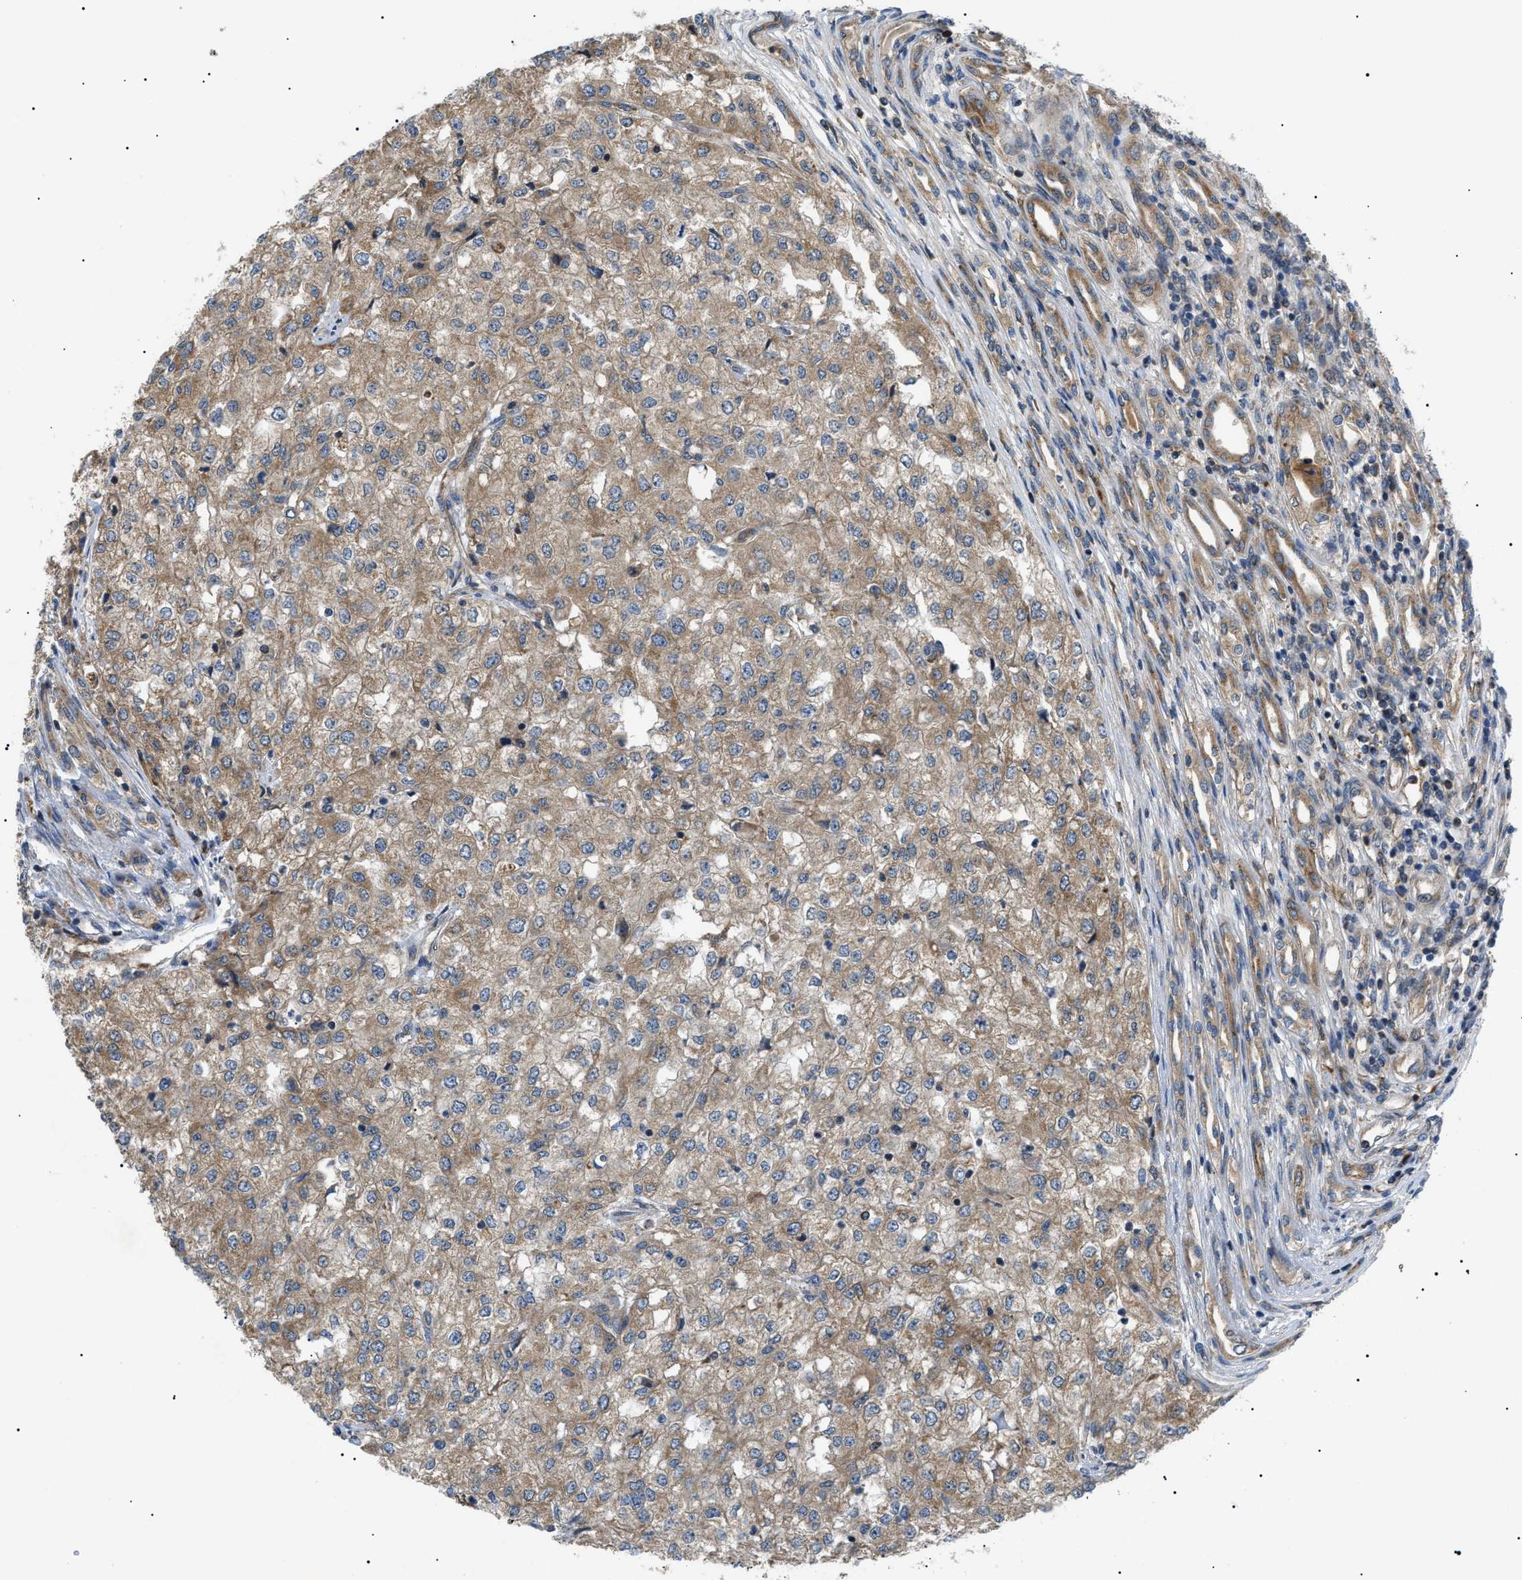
{"staining": {"intensity": "moderate", "quantity": "25%-75%", "location": "cytoplasmic/membranous"}, "tissue": "renal cancer", "cell_type": "Tumor cells", "image_type": "cancer", "snomed": [{"axis": "morphology", "description": "Adenocarcinoma, NOS"}, {"axis": "topography", "description": "Kidney"}], "caption": "There is medium levels of moderate cytoplasmic/membranous positivity in tumor cells of adenocarcinoma (renal), as demonstrated by immunohistochemical staining (brown color).", "gene": "SRPK1", "patient": {"sex": "female", "age": 54}}